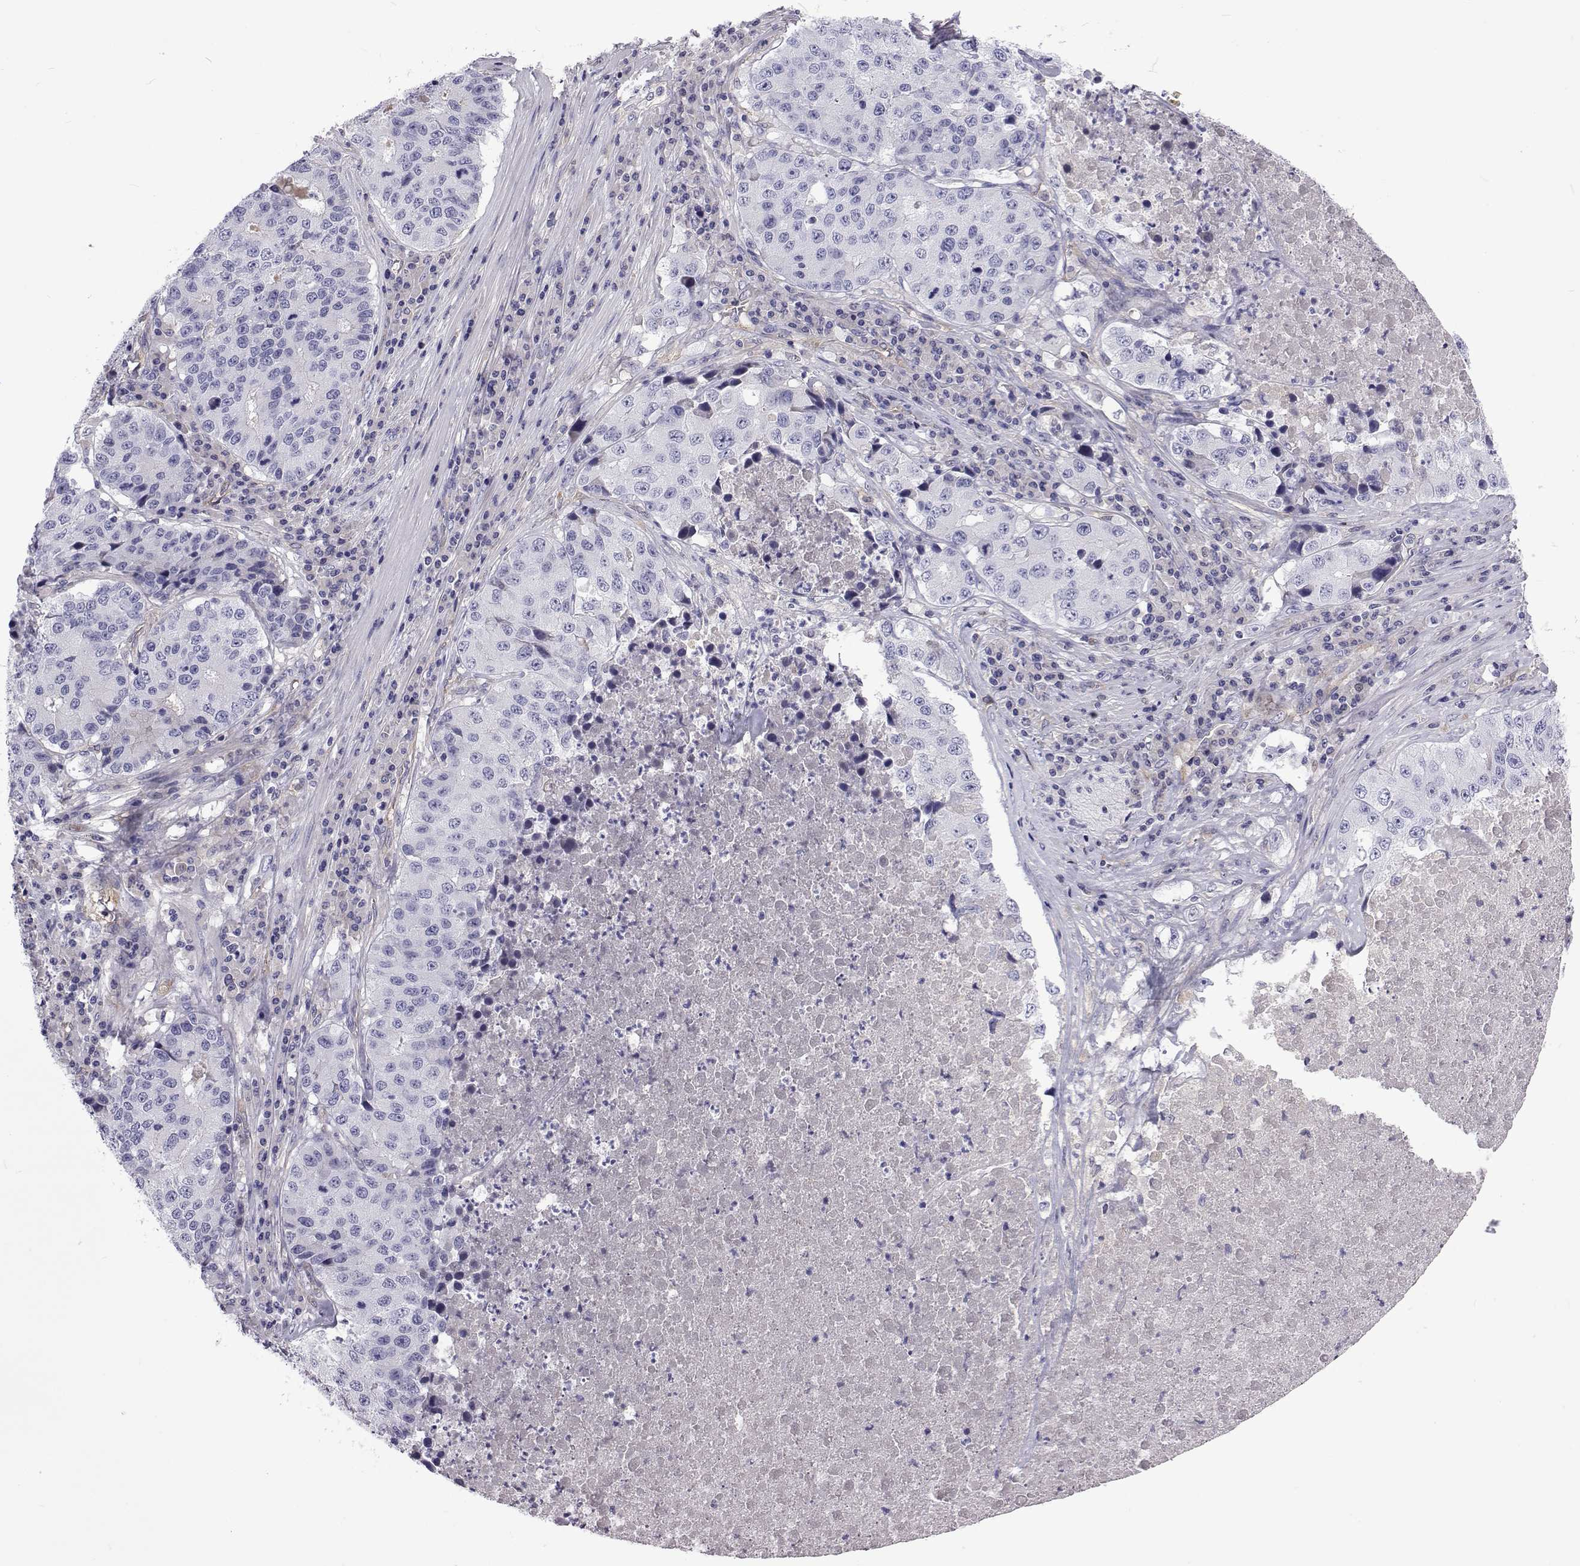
{"staining": {"intensity": "negative", "quantity": "none", "location": "none"}, "tissue": "stomach cancer", "cell_type": "Tumor cells", "image_type": "cancer", "snomed": [{"axis": "morphology", "description": "Adenocarcinoma, NOS"}, {"axis": "topography", "description": "Stomach"}], "caption": "This is a micrograph of immunohistochemistry staining of stomach cancer (adenocarcinoma), which shows no expression in tumor cells.", "gene": "TCF15", "patient": {"sex": "male", "age": 71}}